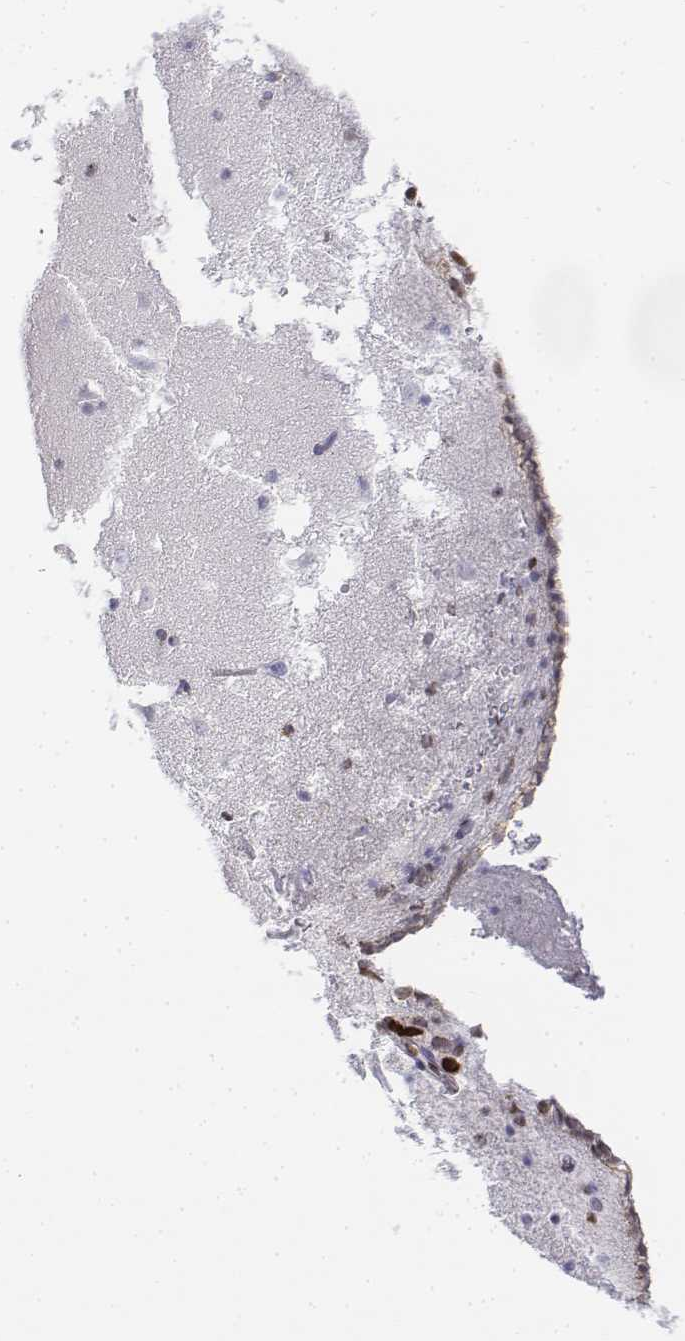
{"staining": {"intensity": "moderate", "quantity": "25%-75%", "location": "nuclear"}, "tissue": "caudate", "cell_type": "Glial cells", "image_type": "normal", "snomed": [{"axis": "morphology", "description": "Normal tissue, NOS"}, {"axis": "topography", "description": "Lateral ventricle wall"}], "caption": "Immunohistochemistry of normal human caudate exhibits medium levels of moderate nuclear staining in about 25%-75% of glial cells. (Brightfield microscopy of DAB IHC at high magnification).", "gene": "CD3E", "patient": {"sex": "female", "age": 42}}